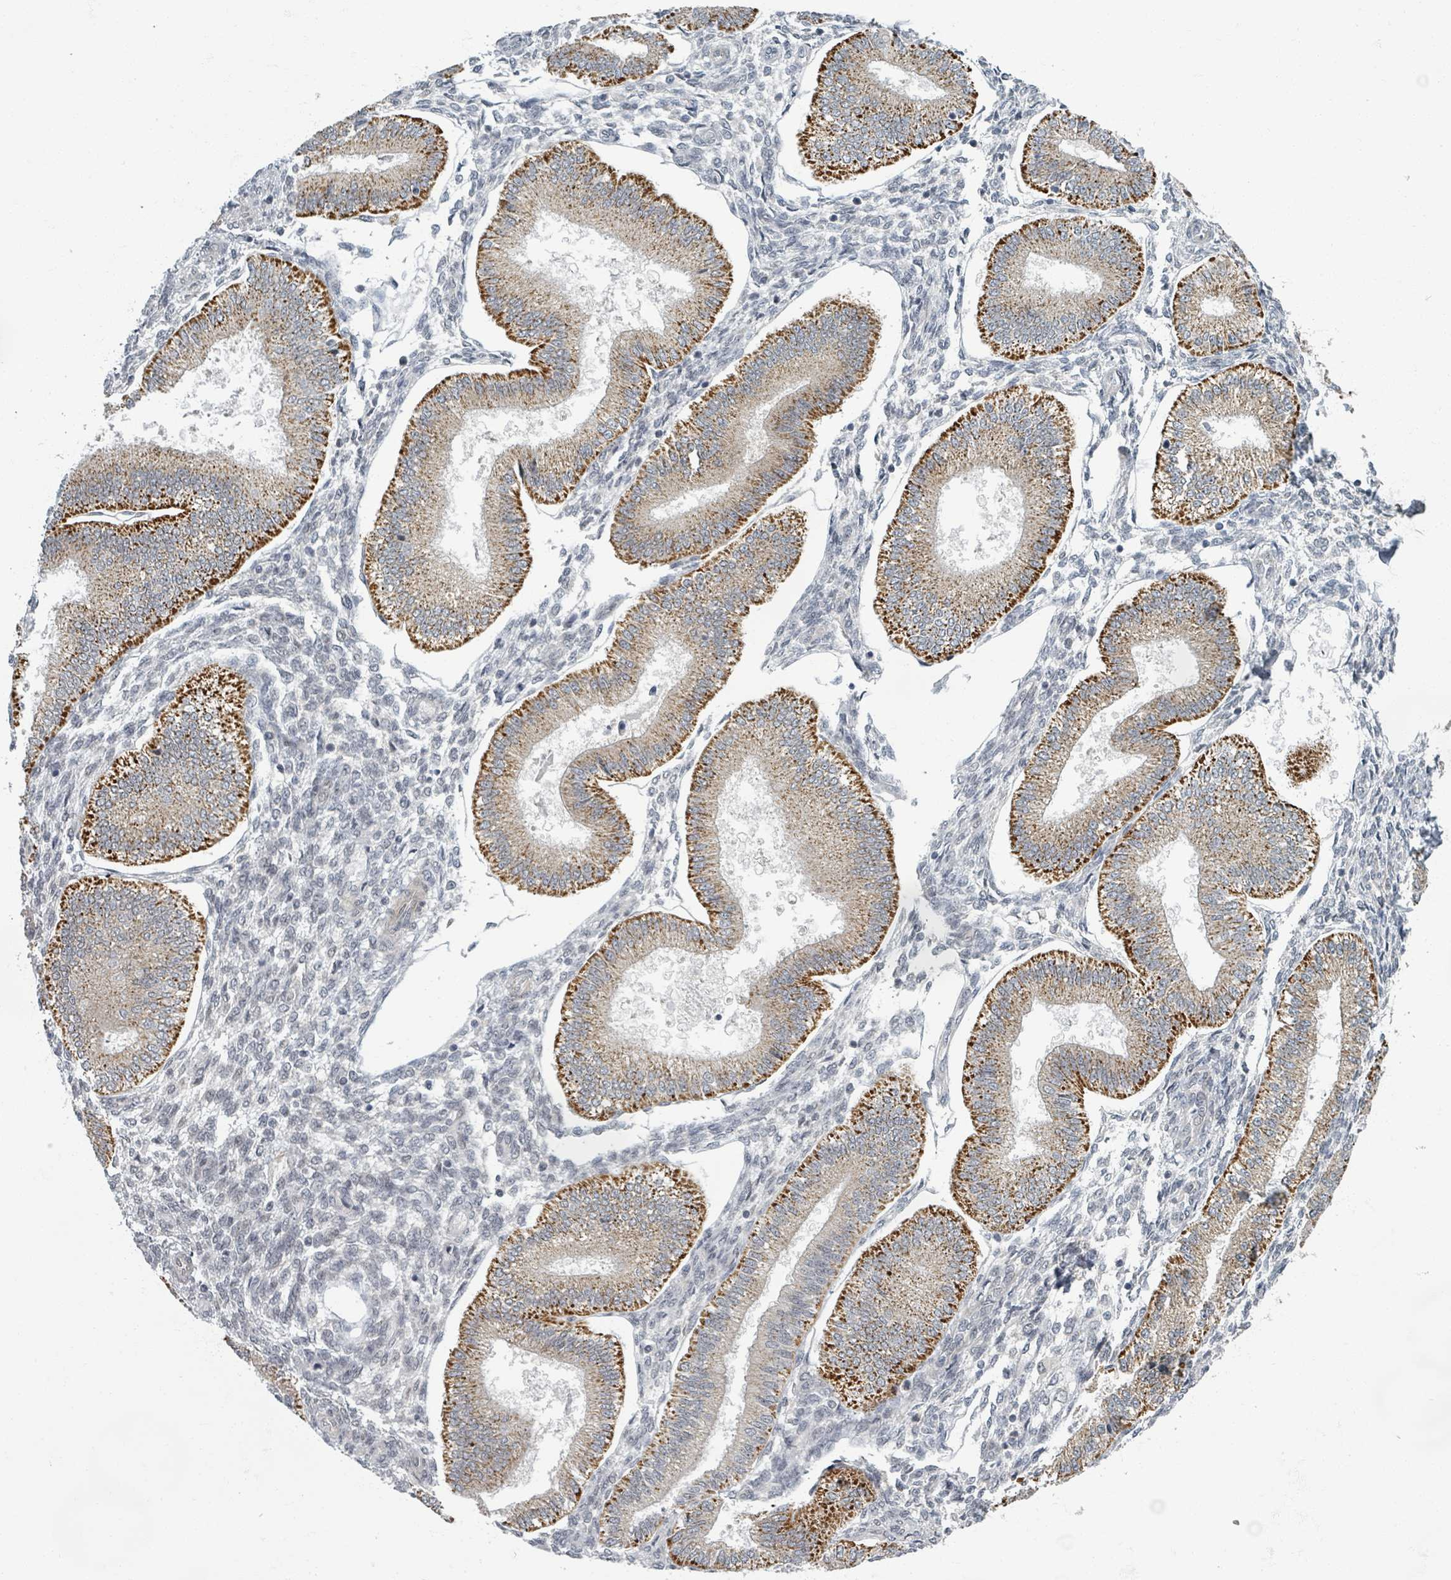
{"staining": {"intensity": "weak", "quantity": "<25%", "location": "cytoplasmic/membranous"}, "tissue": "endometrium", "cell_type": "Cells in endometrial stroma", "image_type": "normal", "snomed": [{"axis": "morphology", "description": "Normal tissue, NOS"}, {"axis": "topography", "description": "Endometrium"}], "caption": "Cells in endometrial stroma show no significant protein positivity in benign endometrium. (DAB (3,3'-diaminobenzidine) immunohistochemistry (IHC), high magnification).", "gene": "INTS15", "patient": {"sex": "female", "age": 39}}